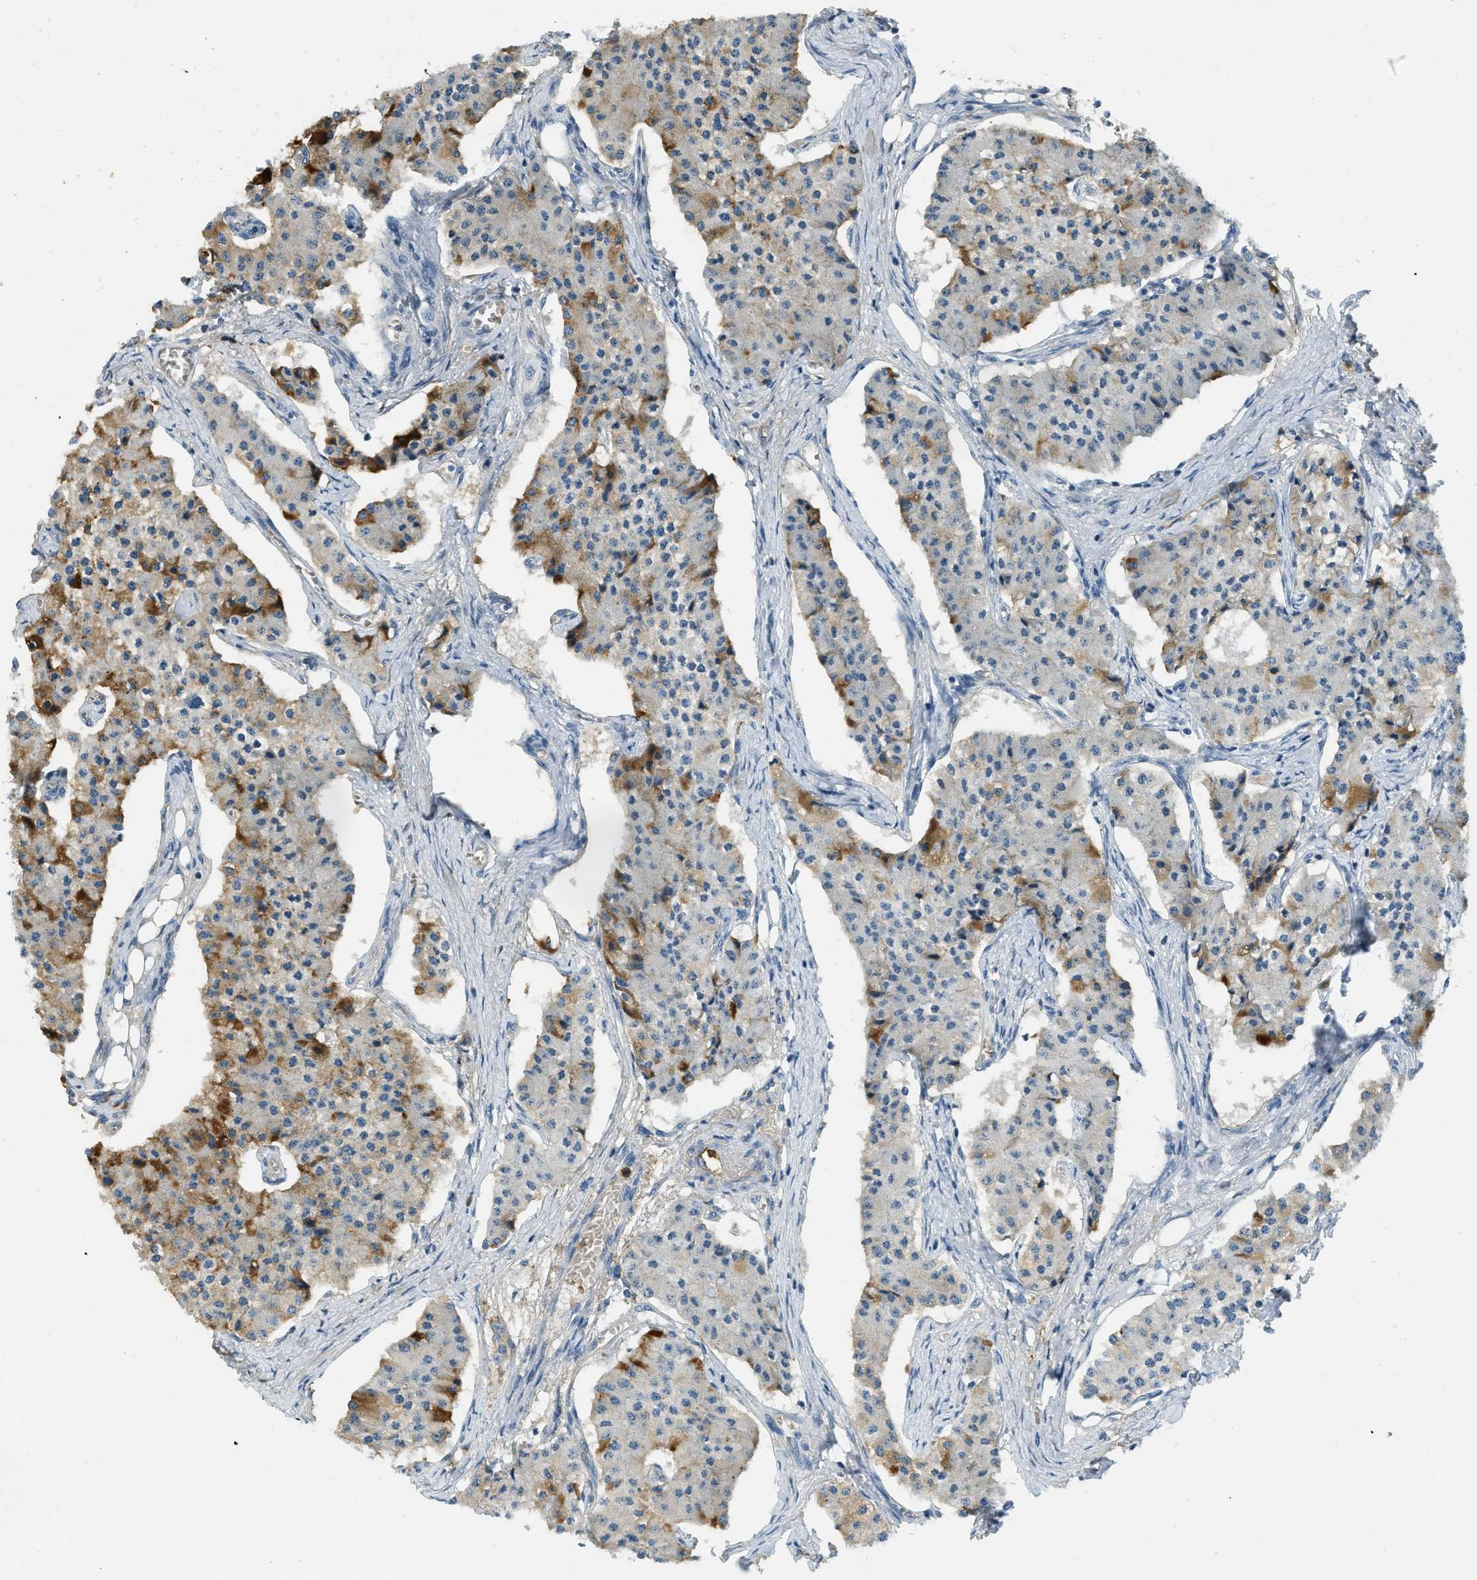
{"staining": {"intensity": "moderate", "quantity": "25%-75%", "location": "cytoplasmic/membranous"}, "tissue": "carcinoid", "cell_type": "Tumor cells", "image_type": "cancer", "snomed": [{"axis": "morphology", "description": "Carcinoid, malignant, NOS"}, {"axis": "topography", "description": "Colon"}], "caption": "Immunohistochemistry of carcinoid displays medium levels of moderate cytoplasmic/membranous positivity in about 25%-75% of tumor cells.", "gene": "PRTN3", "patient": {"sex": "female", "age": 52}}